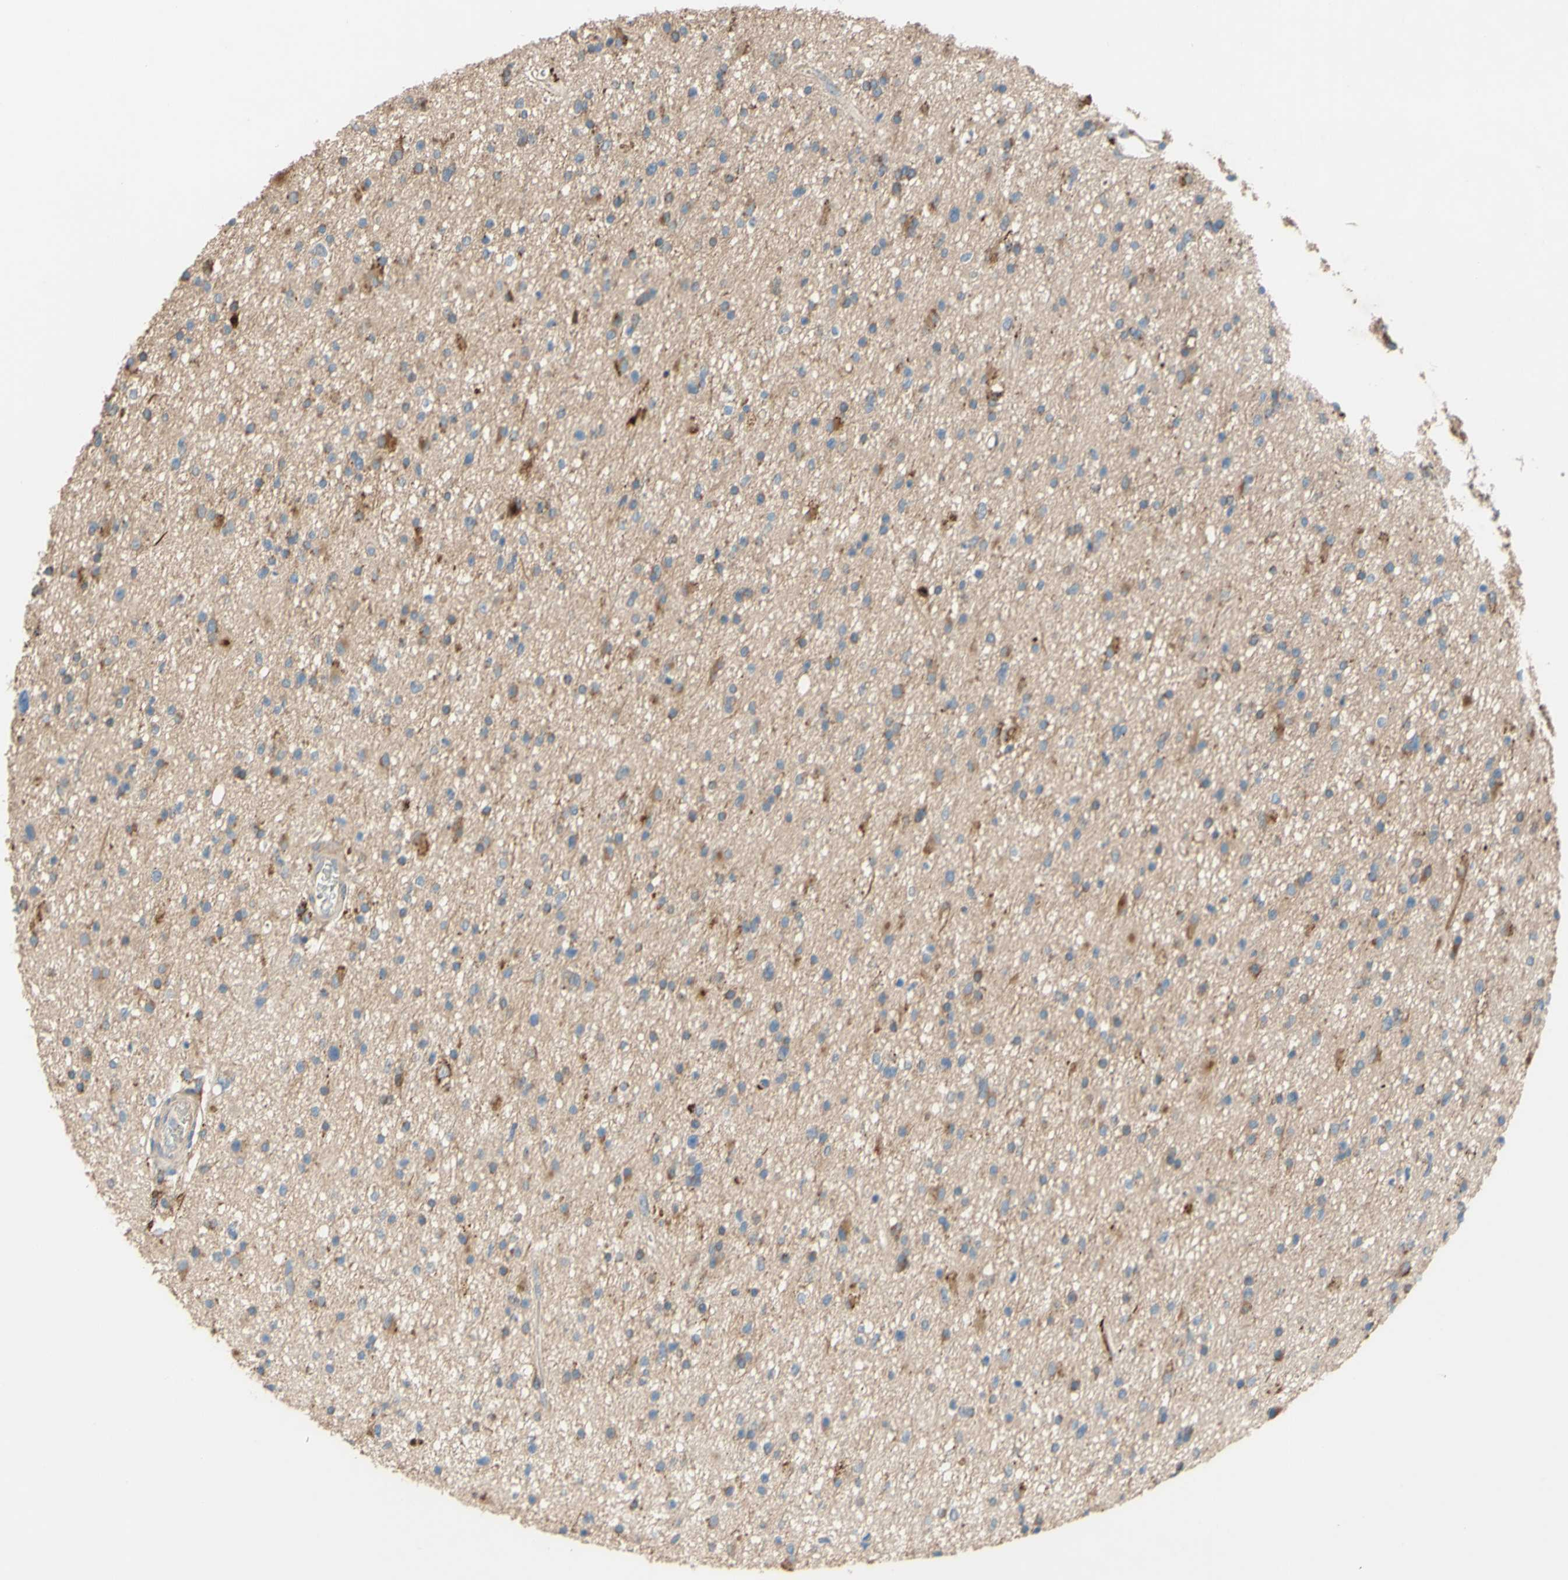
{"staining": {"intensity": "moderate", "quantity": "<25%", "location": "cytoplasmic/membranous"}, "tissue": "glioma", "cell_type": "Tumor cells", "image_type": "cancer", "snomed": [{"axis": "morphology", "description": "Glioma, malignant, High grade"}, {"axis": "topography", "description": "Brain"}], "caption": "Brown immunohistochemical staining in malignant high-grade glioma shows moderate cytoplasmic/membranous staining in approximately <25% of tumor cells. (DAB (3,3'-diaminobenzidine) IHC, brown staining for protein, blue staining for nuclei).", "gene": "DKK3", "patient": {"sex": "male", "age": 33}}